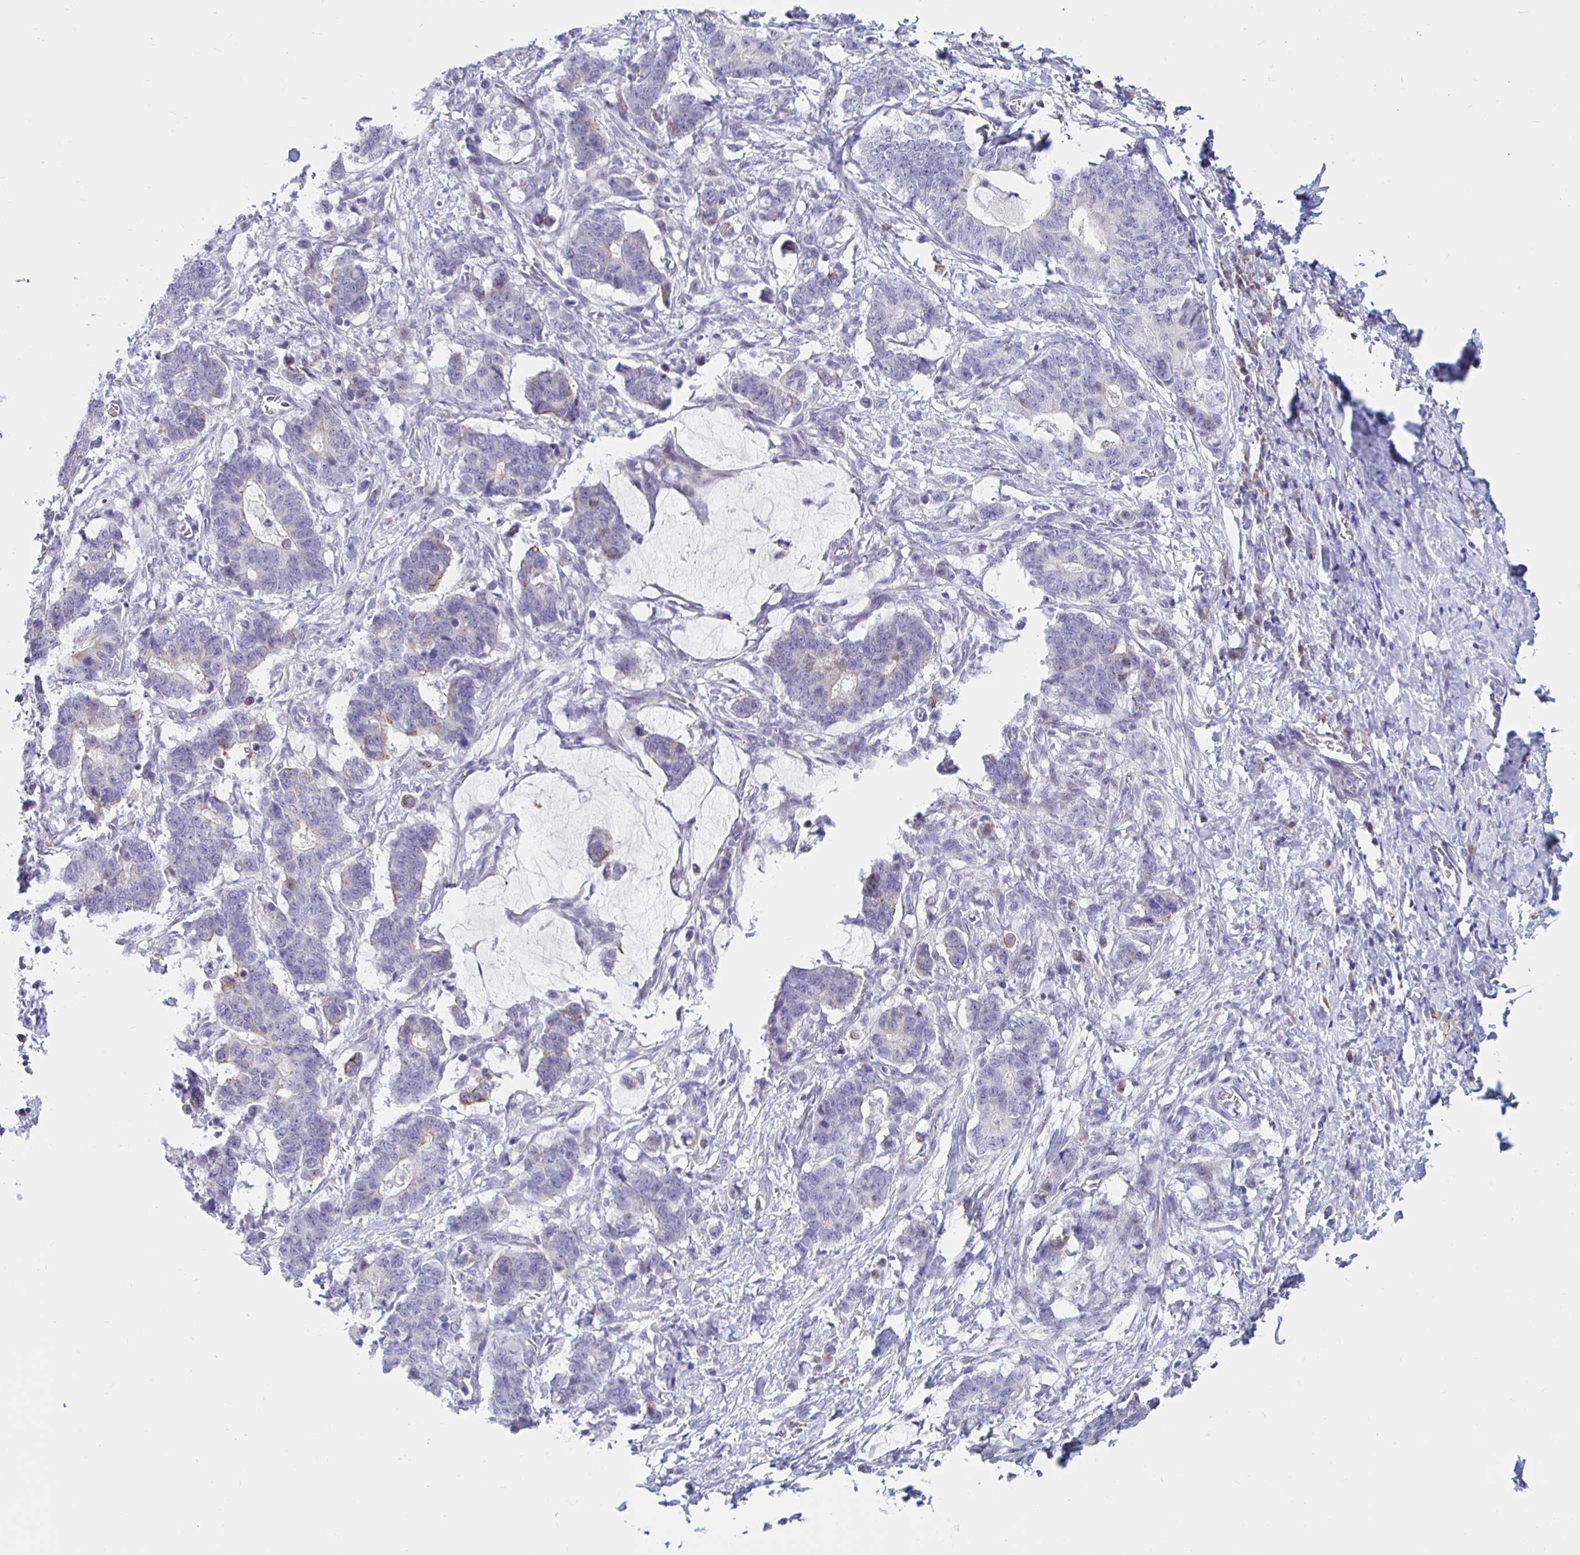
{"staining": {"intensity": "negative", "quantity": "none", "location": "none"}, "tissue": "stomach cancer", "cell_type": "Tumor cells", "image_type": "cancer", "snomed": [{"axis": "morphology", "description": "Normal tissue, NOS"}, {"axis": "morphology", "description": "Adenocarcinoma, NOS"}, {"axis": "topography", "description": "Stomach"}], "caption": "The photomicrograph demonstrates no significant staining in tumor cells of stomach cancer (adenocarcinoma).", "gene": "NBPF3", "patient": {"sex": "female", "age": 64}}